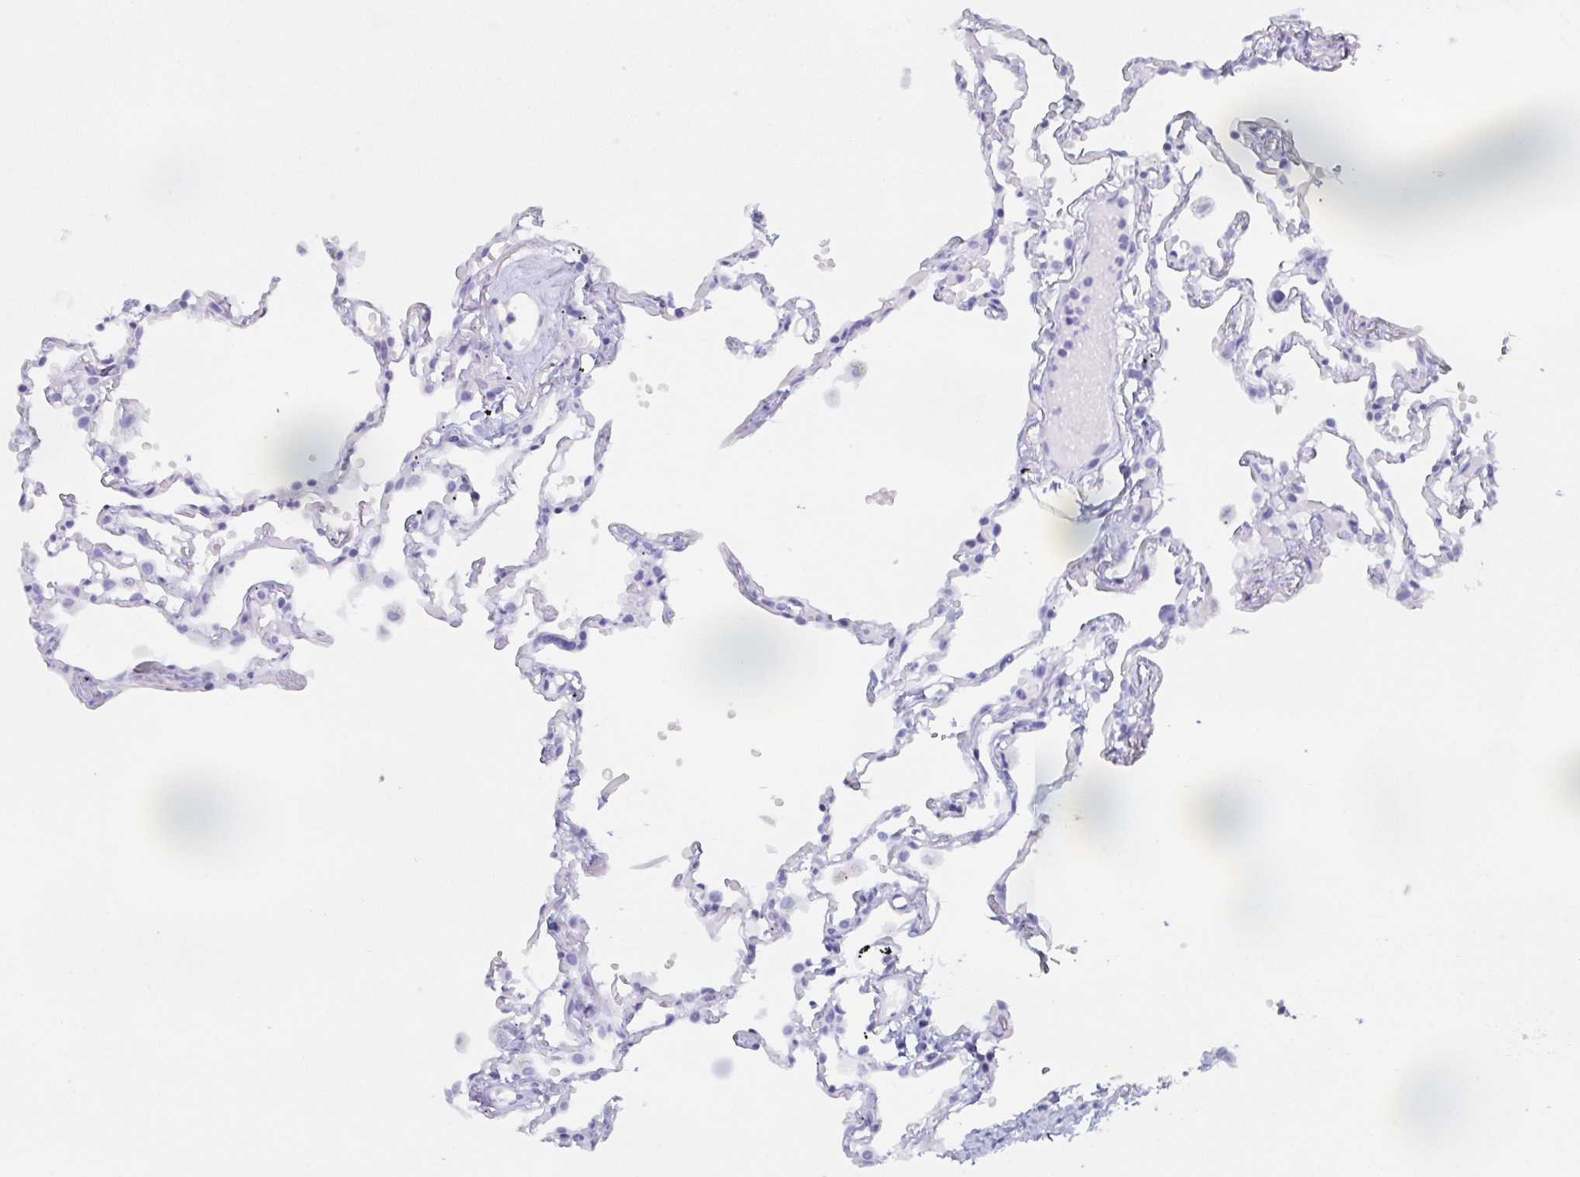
{"staining": {"intensity": "negative", "quantity": "none", "location": "none"}, "tissue": "lung", "cell_type": "Alveolar cells", "image_type": "normal", "snomed": [{"axis": "morphology", "description": "Normal tissue, NOS"}, {"axis": "topography", "description": "Lung"}], "caption": "Histopathology image shows no significant protein positivity in alveolar cells of benign lung. The staining is performed using DAB brown chromogen with nuclei counter-stained in using hematoxylin.", "gene": "POU2F3", "patient": {"sex": "female", "age": 67}}